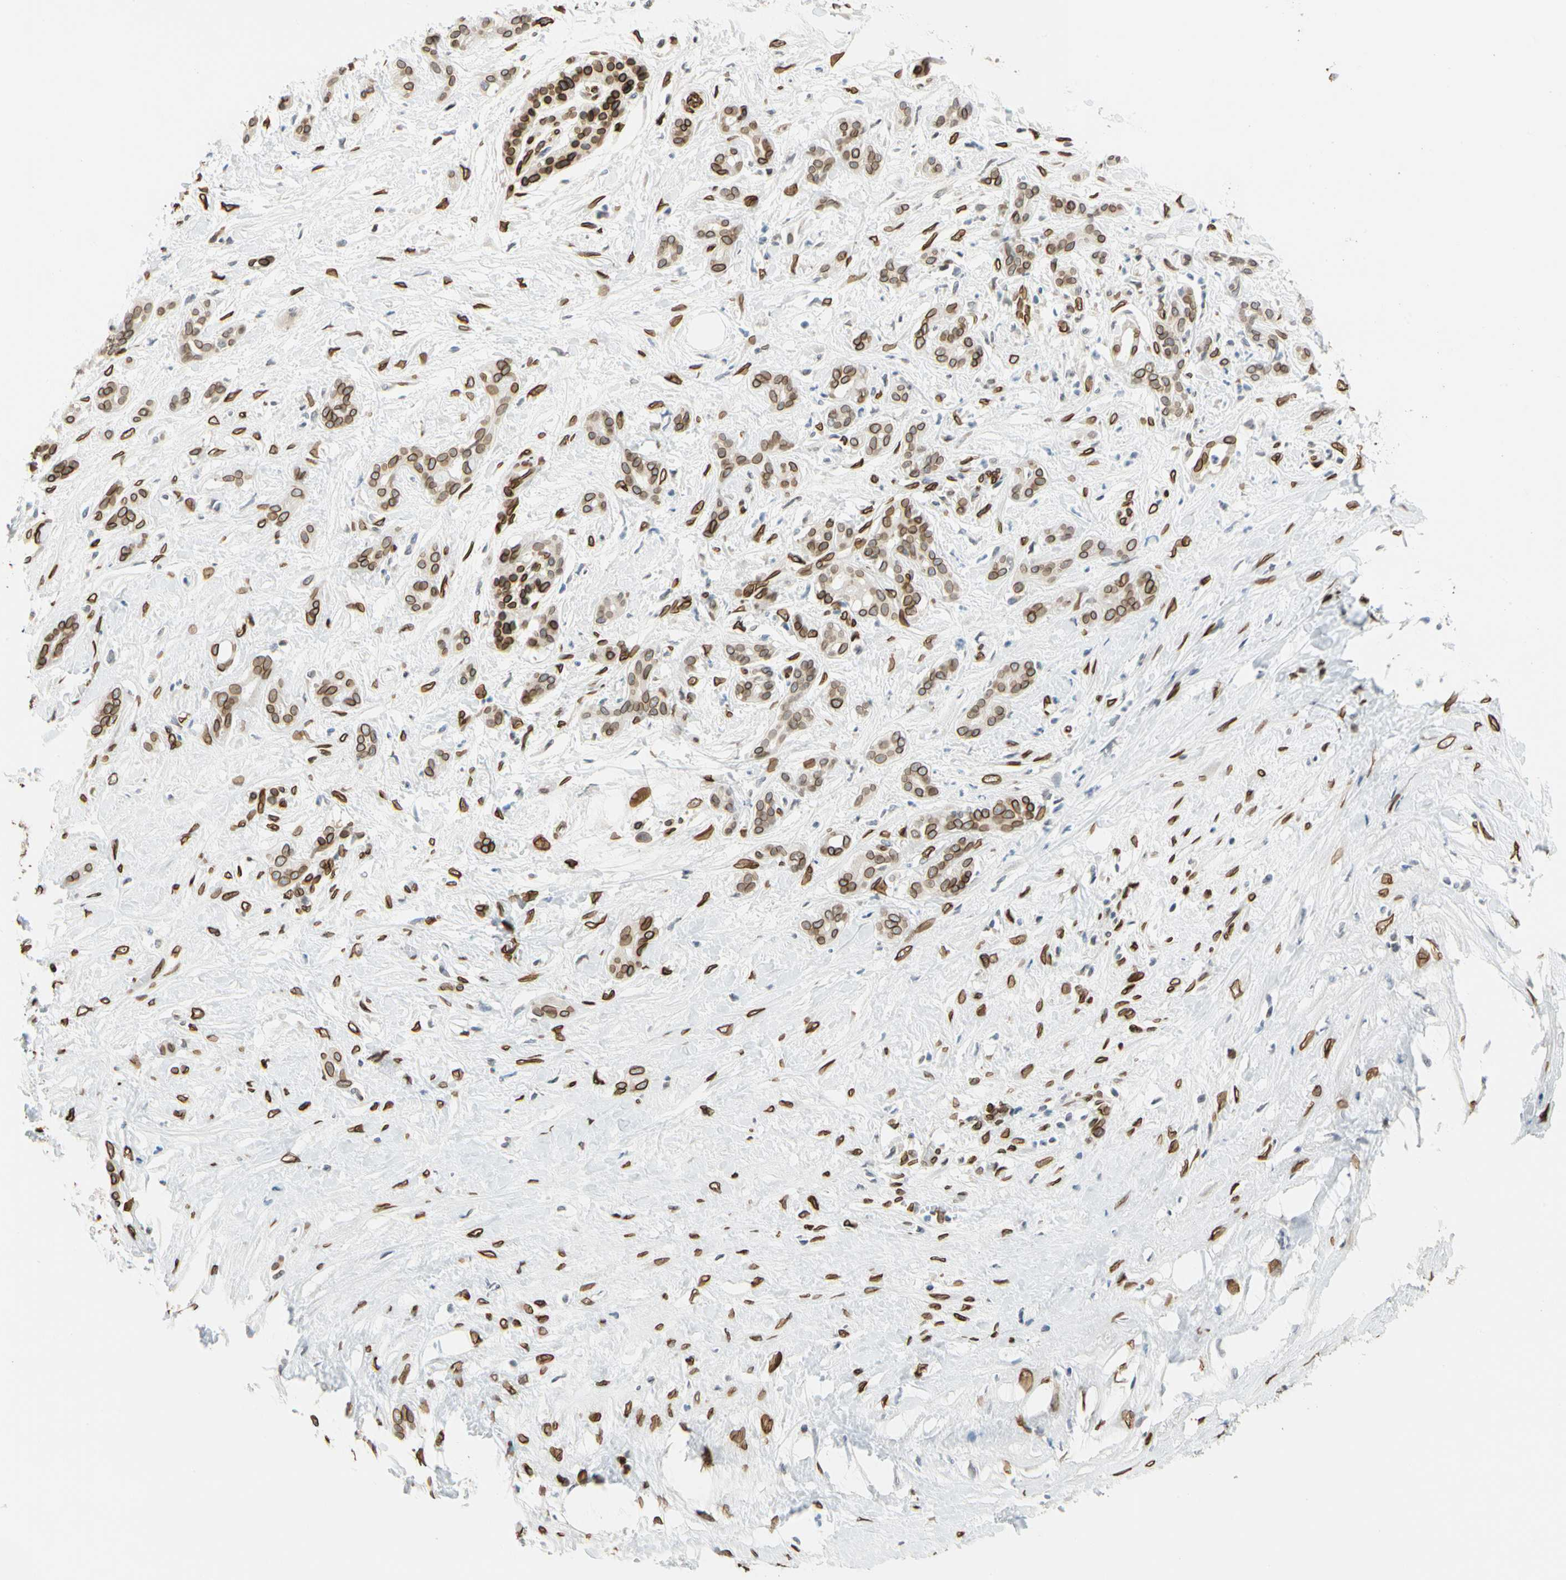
{"staining": {"intensity": "strong", "quantity": ">75%", "location": "cytoplasmic/membranous,nuclear"}, "tissue": "pancreatic cancer", "cell_type": "Tumor cells", "image_type": "cancer", "snomed": [{"axis": "morphology", "description": "Adenocarcinoma, NOS"}, {"axis": "topography", "description": "Pancreas"}], "caption": "An immunohistochemistry (IHC) image of tumor tissue is shown. Protein staining in brown labels strong cytoplasmic/membranous and nuclear positivity in adenocarcinoma (pancreatic) within tumor cells. (DAB (3,3'-diaminobenzidine) IHC with brightfield microscopy, high magnification).", "gene": "SUN1", "patient": {"sex": "male", "age": 41}}